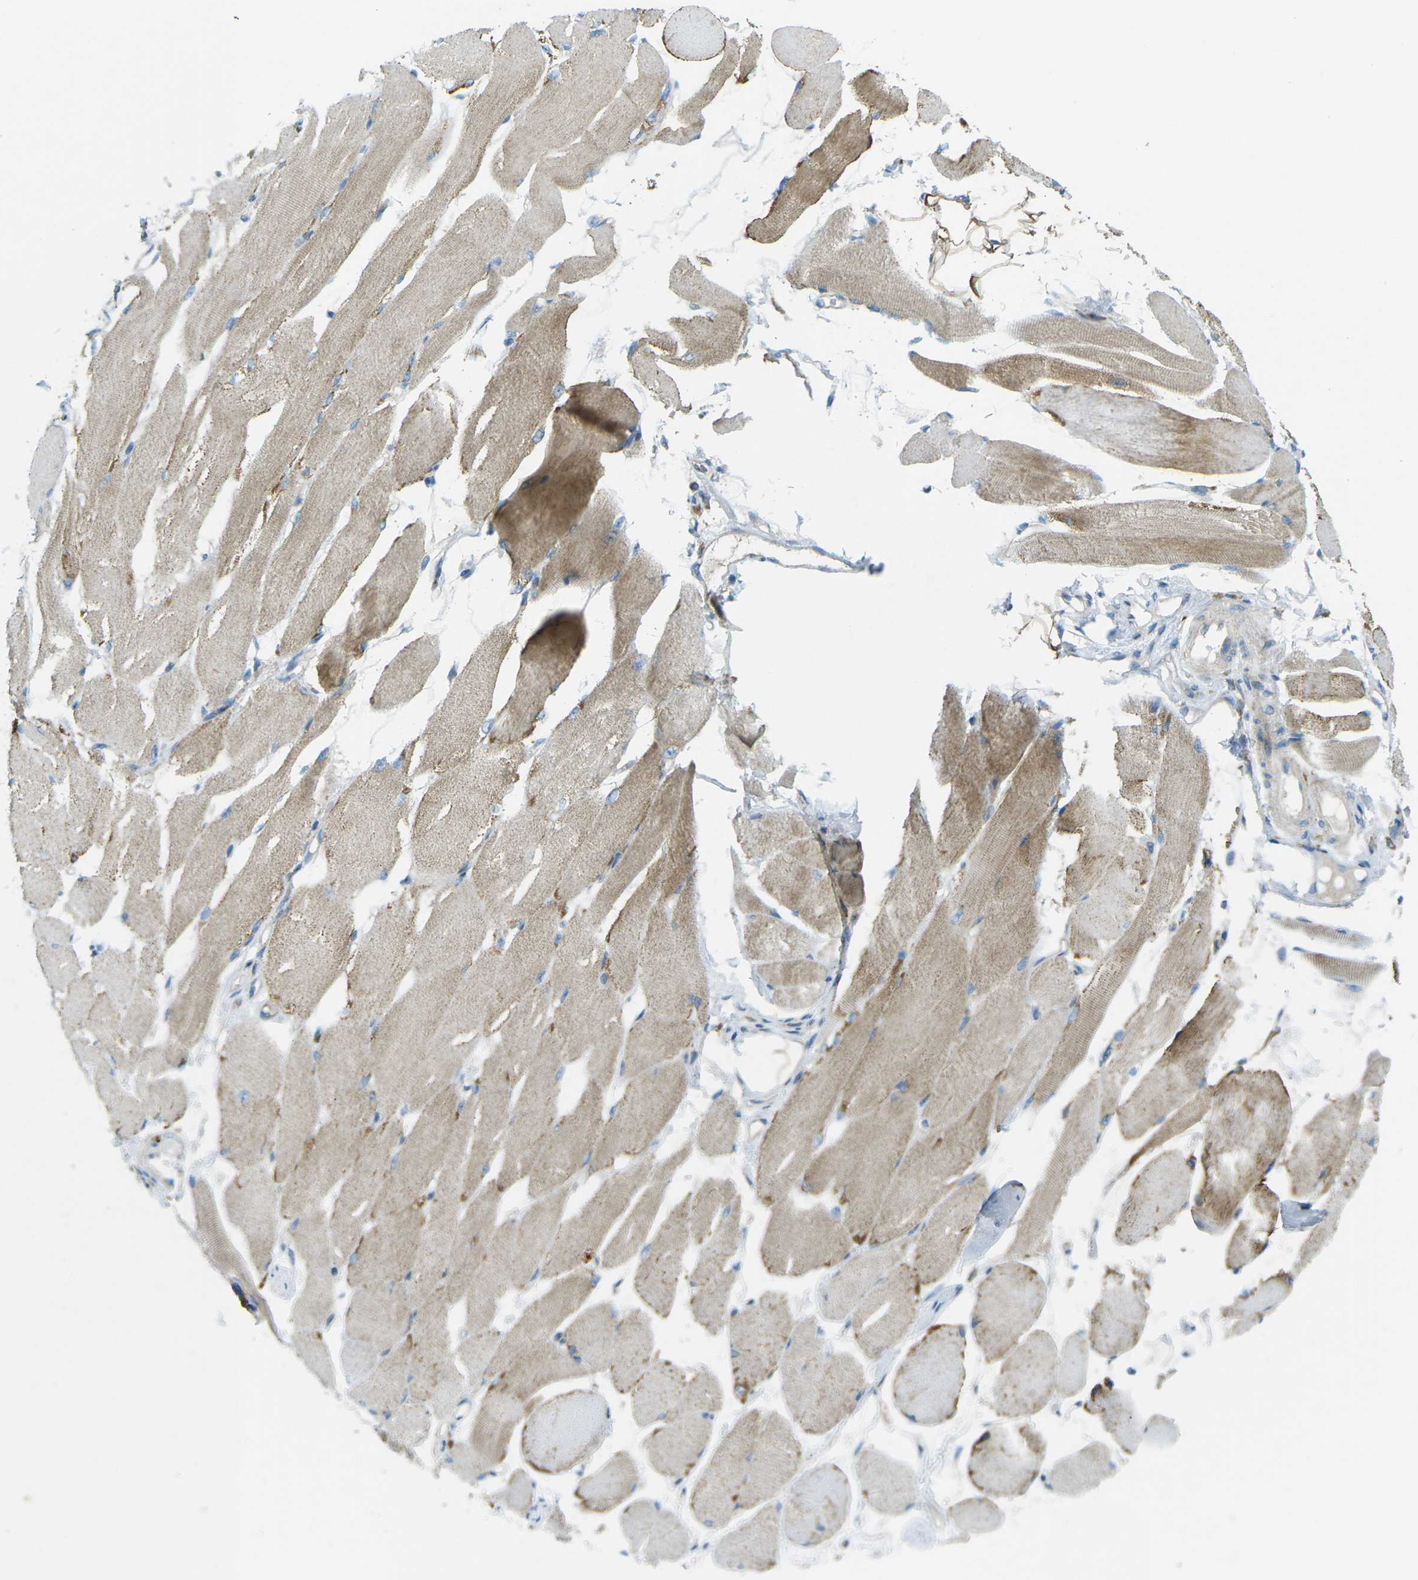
{"staining": {"intensity": "weak", "quantity": "25%-75%", "location": "cytoplasmic/membranous"}, "tissue": "skeletal muscle", "cell_type": "Myocytes", "image_type": "normal", "snomed": [{"axis": "morphology", "description": "Normal tissue, NOS"}, {"axis": "topography", "description": "Skeletal muscle"}, {"axis": "topography", "description": "Peripheral nerve tissue"}], "caption": "Protein staining exhibits weak cytoplasmic/membranous positivity in approximately 25%-75% of myocytes in benign skeletal muscle.", "gene": "MYLK4", "patient": {"sex": "female", "age": 84}}